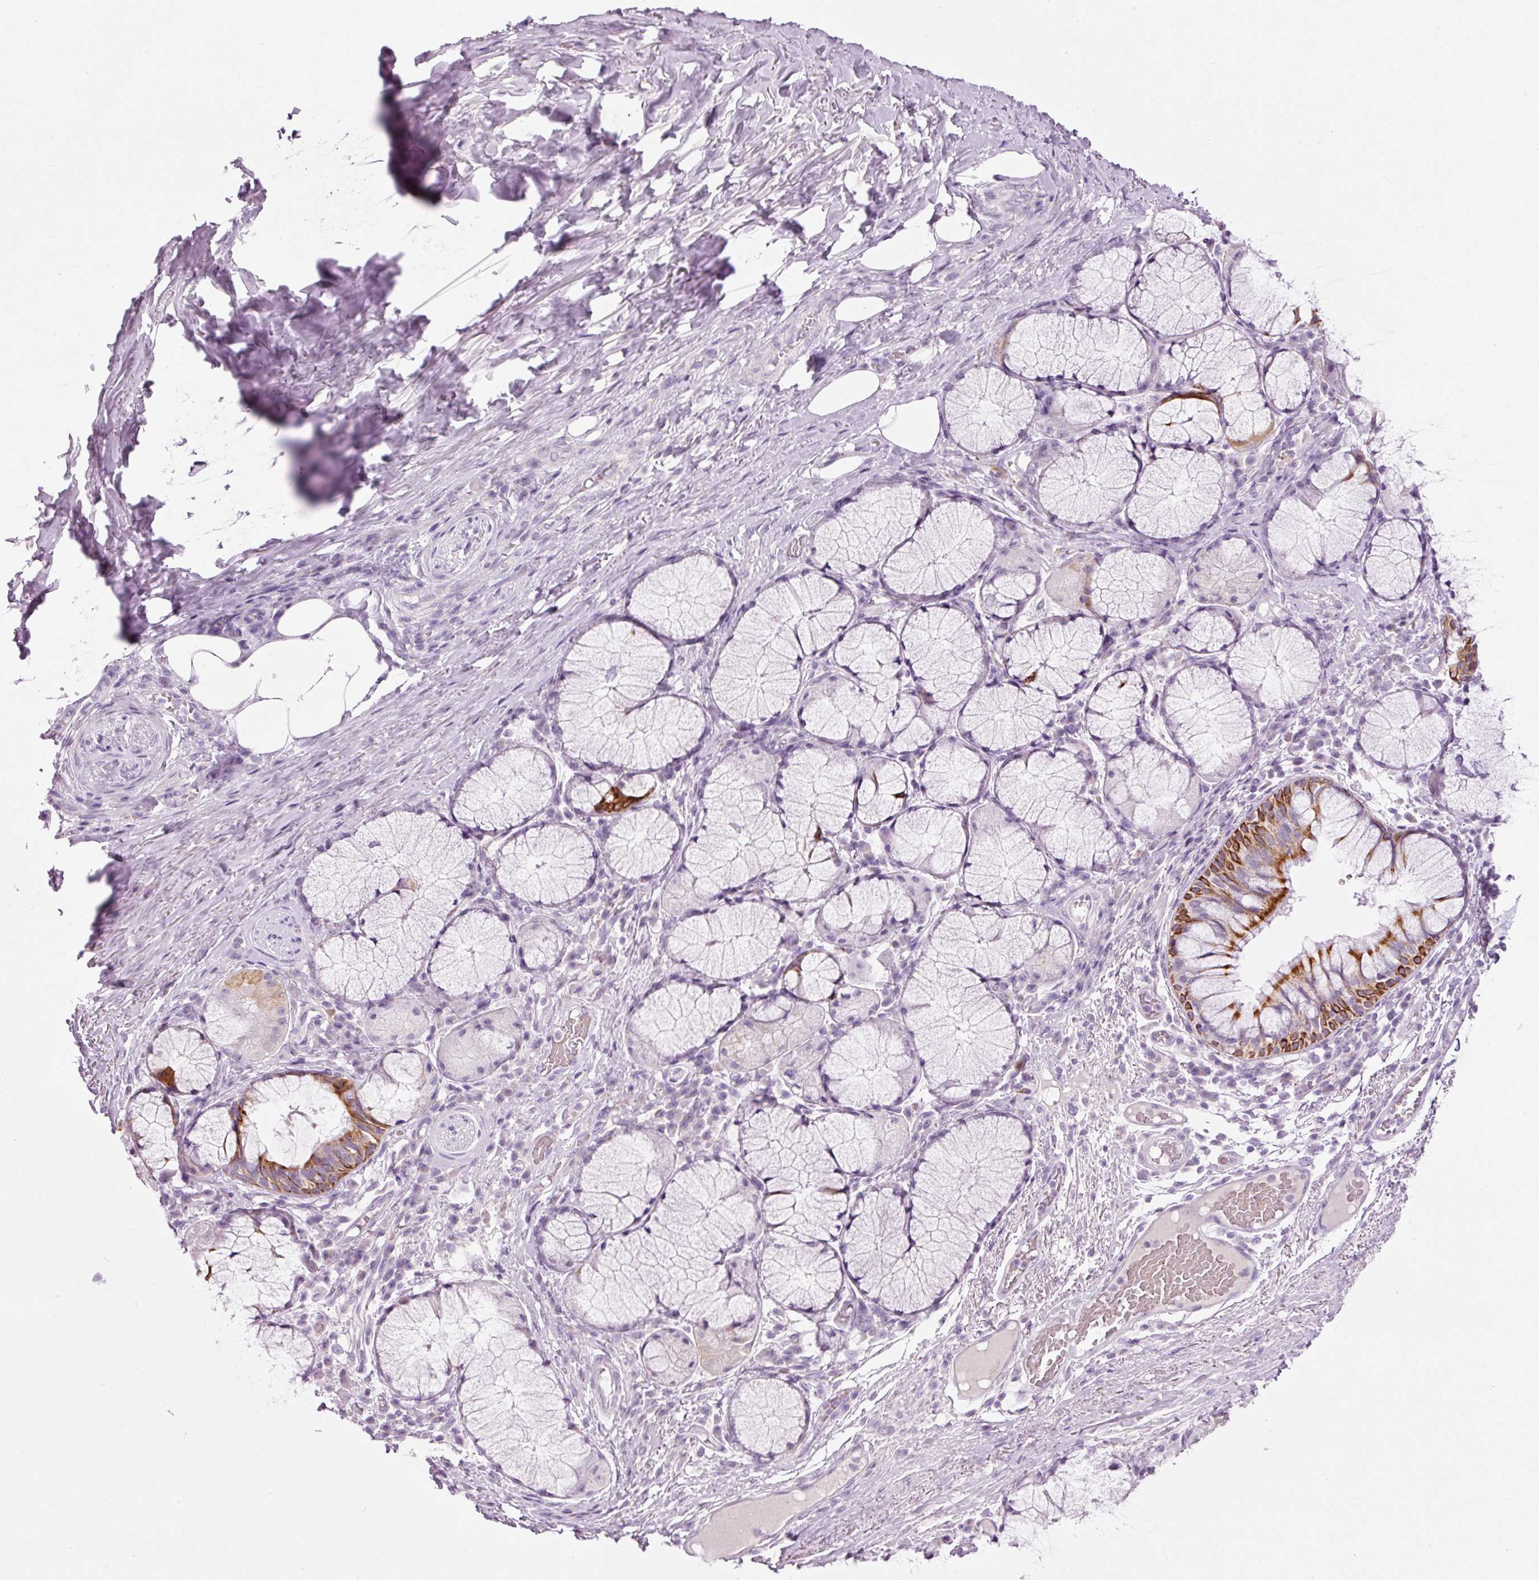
{"staining": {"intensity": "negative", "quantity": "none", "location": "none"}, "tissue": "soft tissue", "cell_type": "Fibroblasts", "image_type": "normal", "snomed": [{"axis": "morphology", "description": "Normal tissue, NOS"}, {"axis": "topography", "description": "Cartilage tissue"}, {"axis": "topography", "description": "Bronchus"}], "caption": "Immunohistochemistry (IHC) micrograph of normal human soft tissue stained for a protein (brown), which demonstrates no expression in fibroblasts.", "gene": "CARD16", "patient": {"sex": "male", "age": 56}}